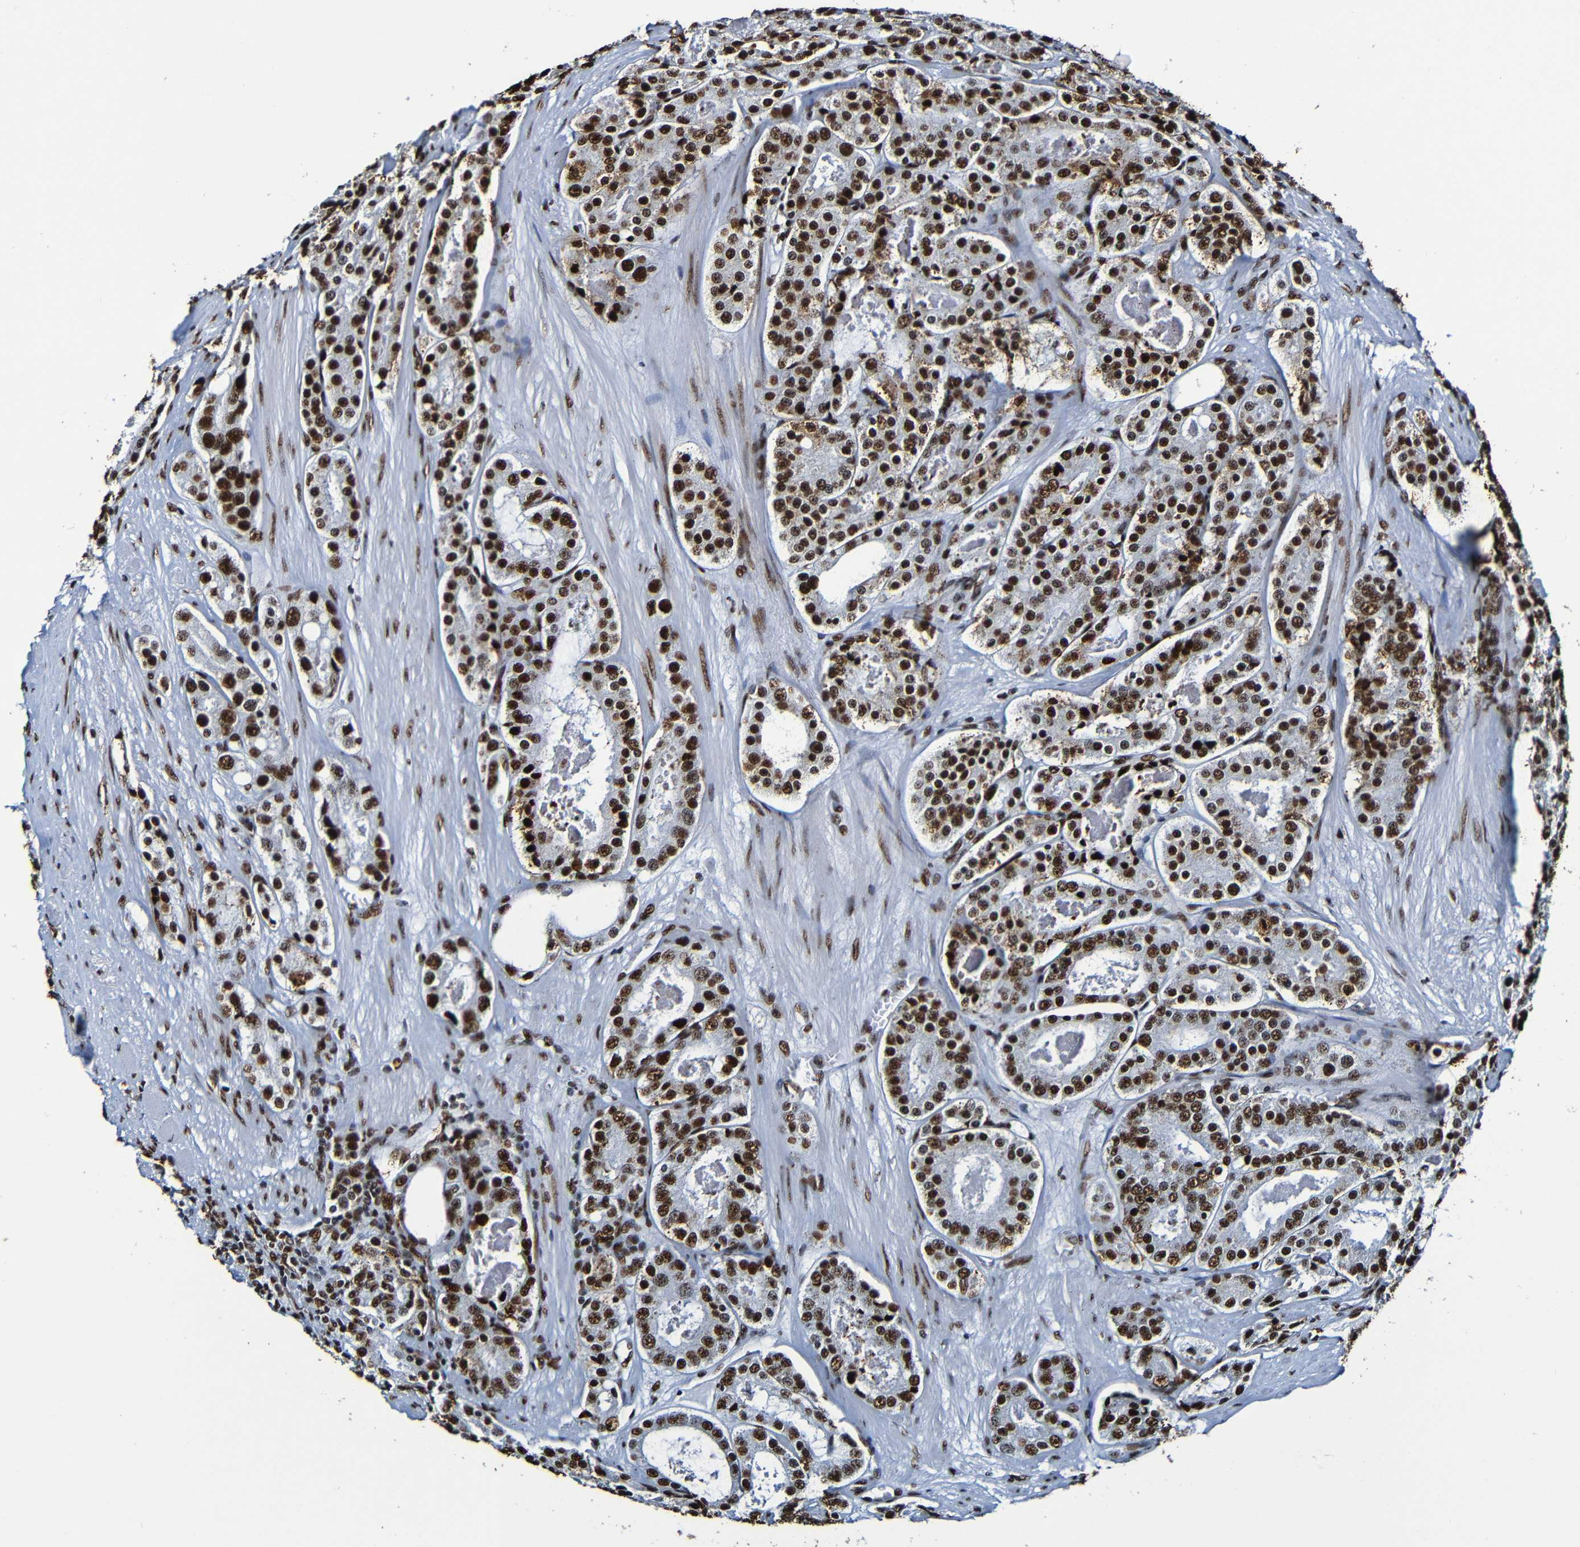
{"staining": {"intensity": "strong", "quantity": ">75%", "location": "nuclear"}, "tissue": "prostate cancer", "cell_type": "Tumor cells", "image_type": "cancer", "snomed": [{"axis": "morphology", "description": "Adenocarcinoma, High grade"}, {"axis": "topography", "description": "Prostate"}], "caption": "Immunohistochemistry staining of prostate cancer, which displays high levels of strong nuclear positivity in about >75% of tumor cells indicating strong nuclear protein staining. The staining was performed using DAB (3,3'-diaminobenzidine) (brown) for protein detection and nuclei were counterstained in hematoxylin (blue).", "gene": "SRSF3", "patient": {"sex": "male", "age": 65}}